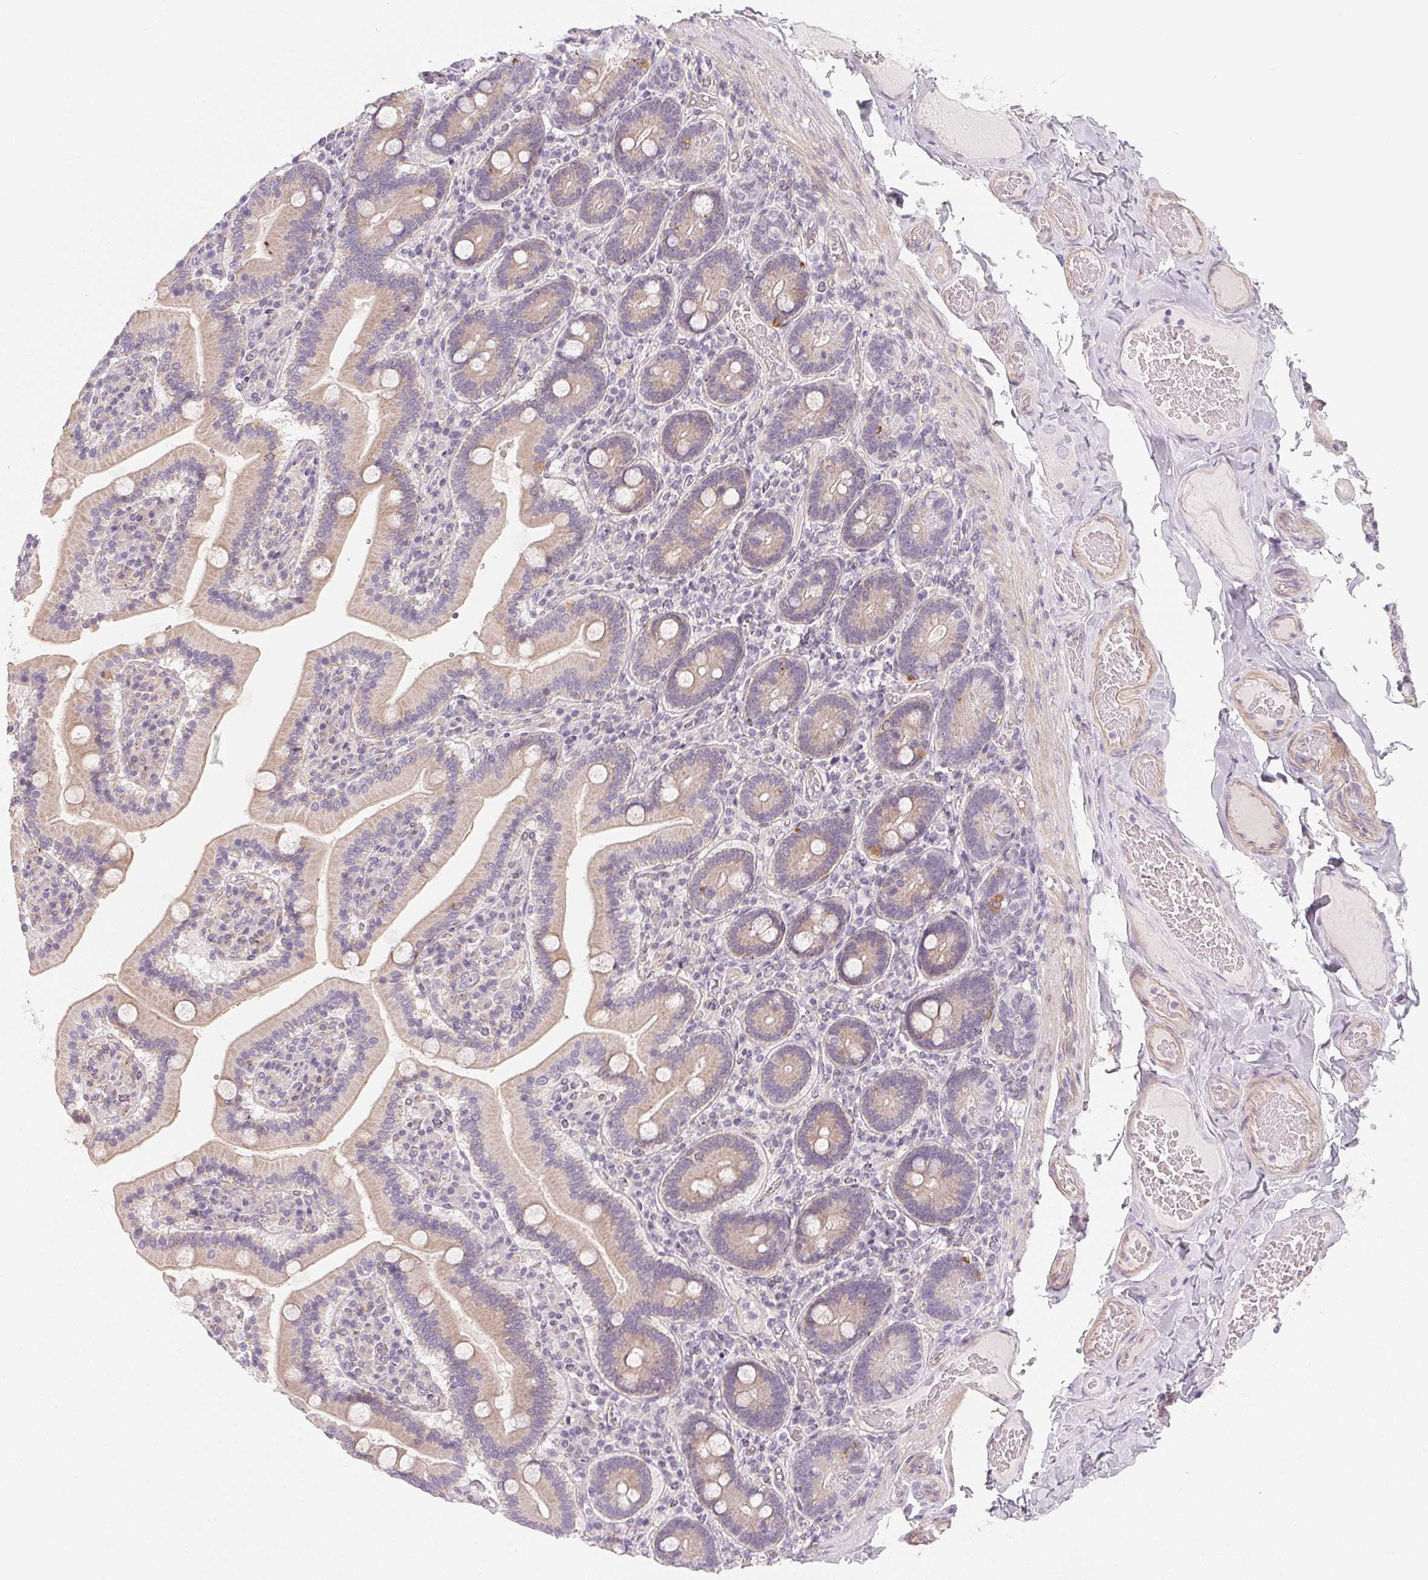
{"staining": {"intensity": "weak", "quantity": "25%-75%", "location": "cytoplasmic/membranous"}, "tissue": "duodenum", "cell_type": "Glandular cells", "image_type": "normal", "snomed": [{"axis": "morphology", "description": "Normal tissue, NOS"}, {"axis": "topography", "description": "Duodenum"}], "caption": "IHC image of normal duodenum: duodenum stained using IHC shows low levels of weak protein expression localized specifically in the cytoplasmic/membranous of glandular cells, appearing as a cytoplasmic/membranous brown color.", "gene": "LRRC23", "patient": {"sex": "female", "age": 62}}